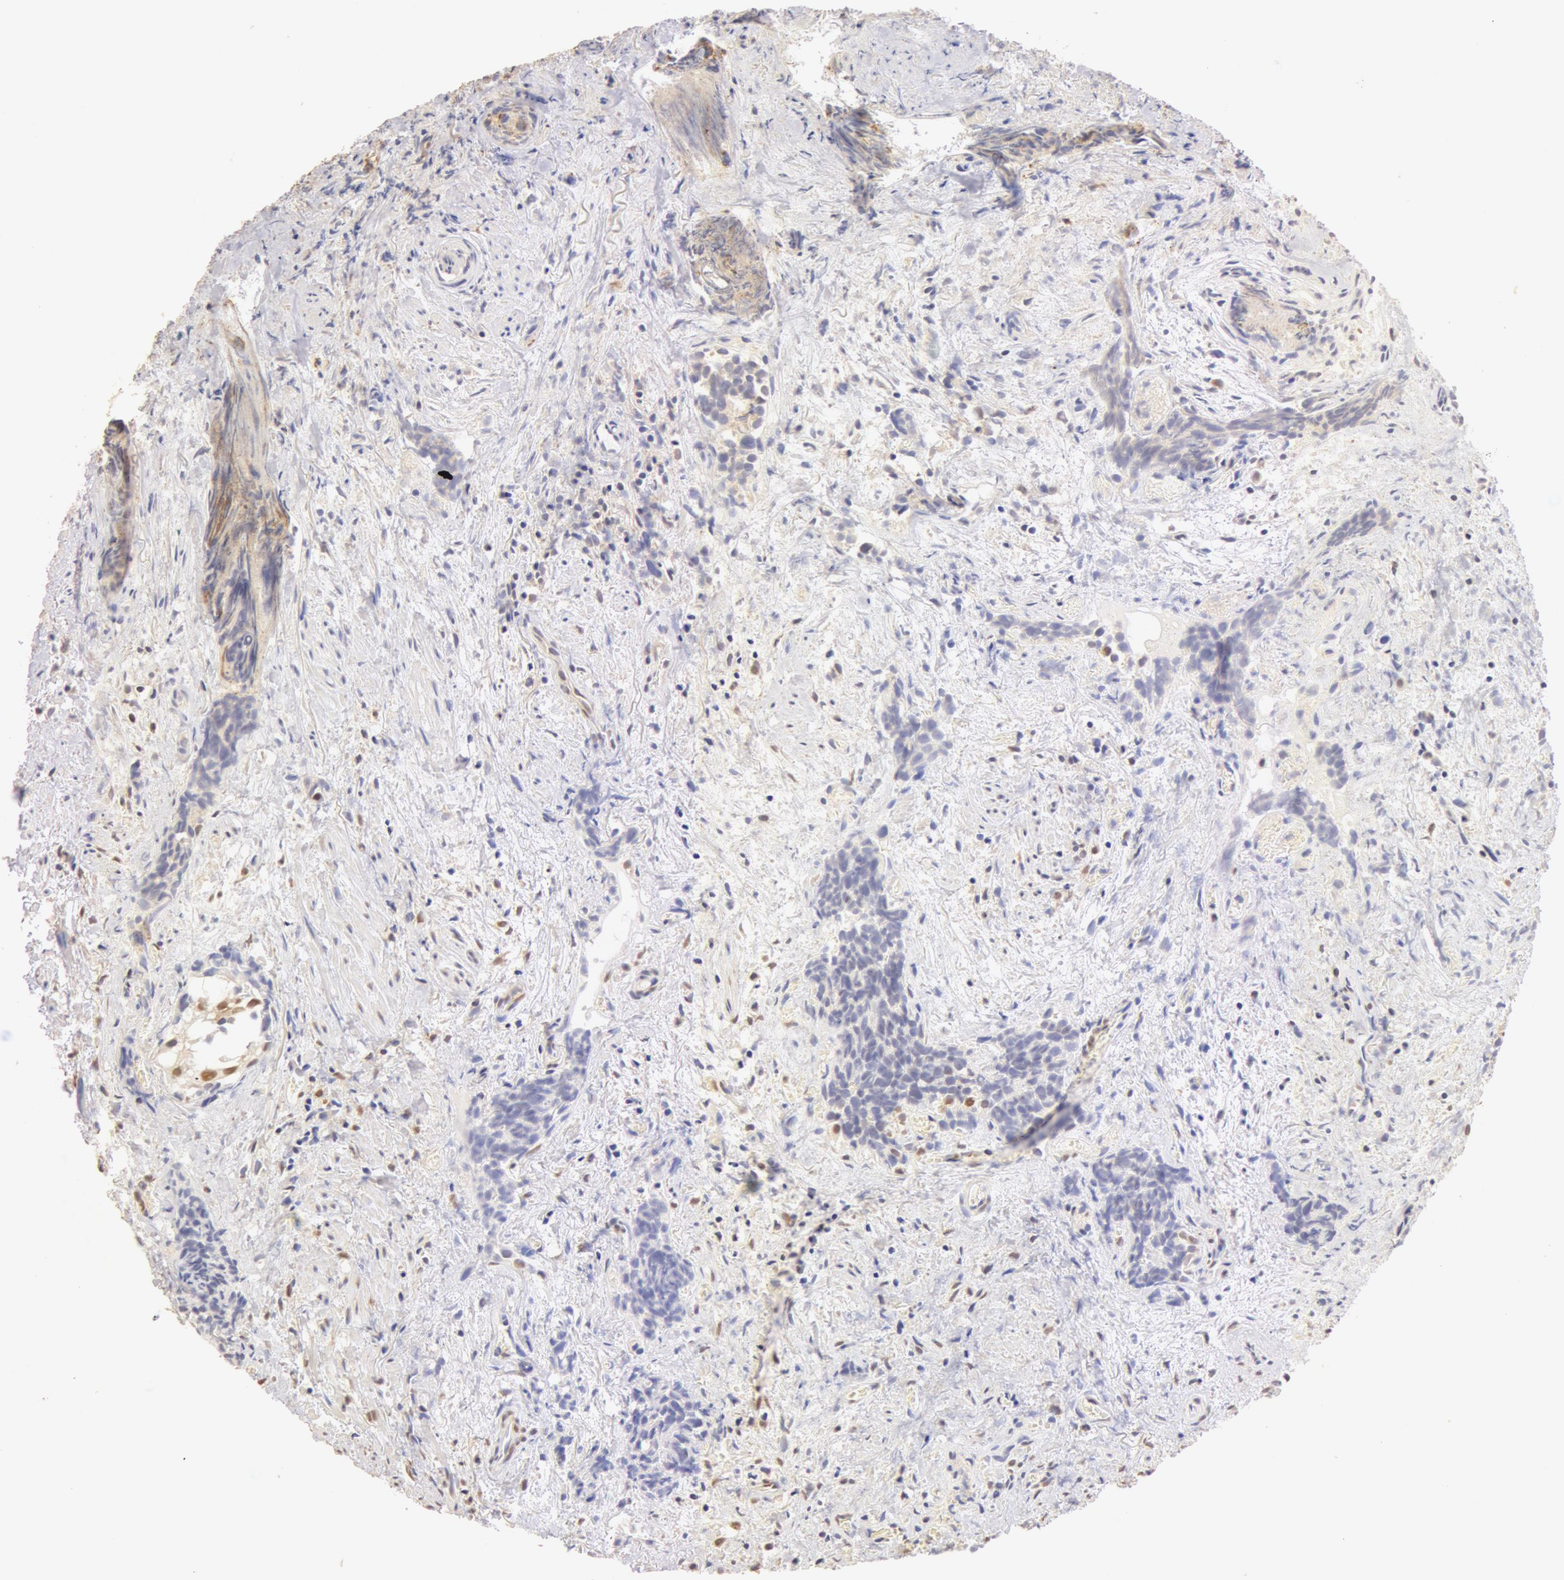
{"staining": {"intensity": "moderate", "quantity": "25%-75%", "location": "cytoplasmic/membranous,nuclear"}, "tissue": "urothelial cancer", "cell_type": "Tumor cells", "image_type": "cancer", "snomed": [{"axis": "morphology", "description": "Urothelial carcinoma, High grade"}, {"axis": "topography", "description": "Urinary bladder"}], "caption": "IHC photomicrograph of human urothelial cancer stained for a protein (brown), which reveals medium levels of moderate cytoplasmic/membranous and nuclear expression in about 25%-75% of tumor cells.", "gene": "SNRNP70", "patient": {"sex": "female", "age": 78}}